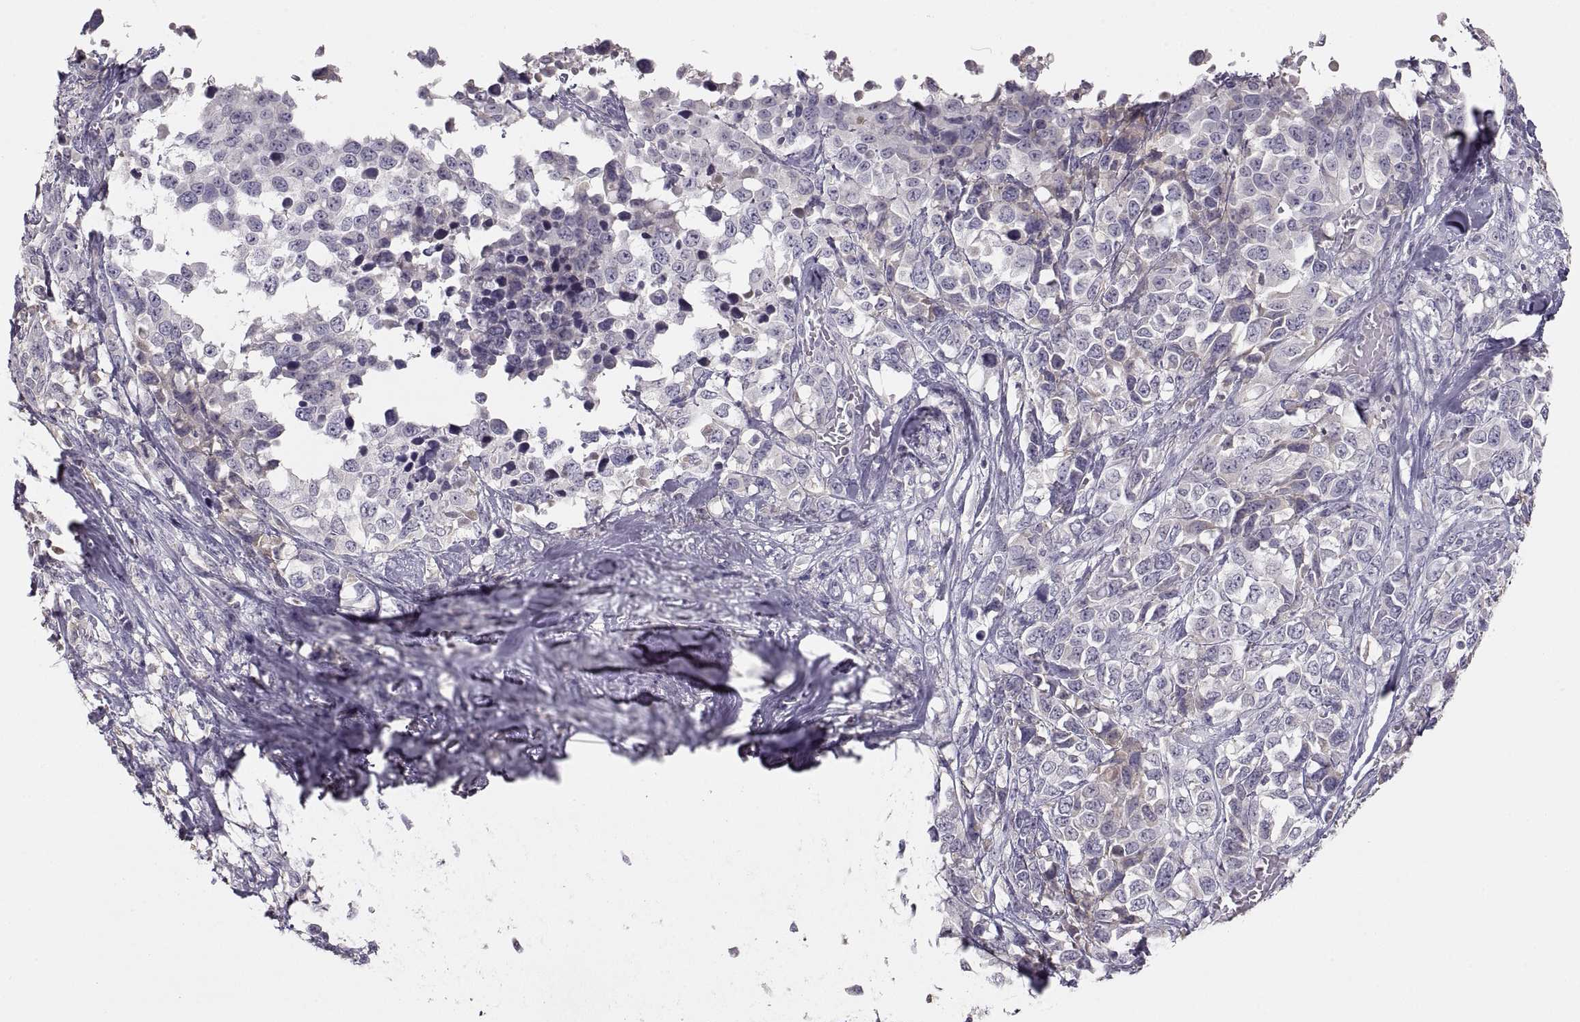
{"staining": {"intensity": "negative", "quantity": "none", "location": "none"}, "tissue": "melanoma", "cell_type": "Tumor cells", "image_type": "cancer", "snomed": [{"axis": "morphology", "description": "Malignant melanoma, Metastatic site"}, {"axis": "topography", "description": "Skin"}], "caption": "The photomicrograph shows no staining of tumor cells in malignant melanoma (metastatic site).", "gene": "ADAM11", "patient": {"sex": "male", "age": 84}}